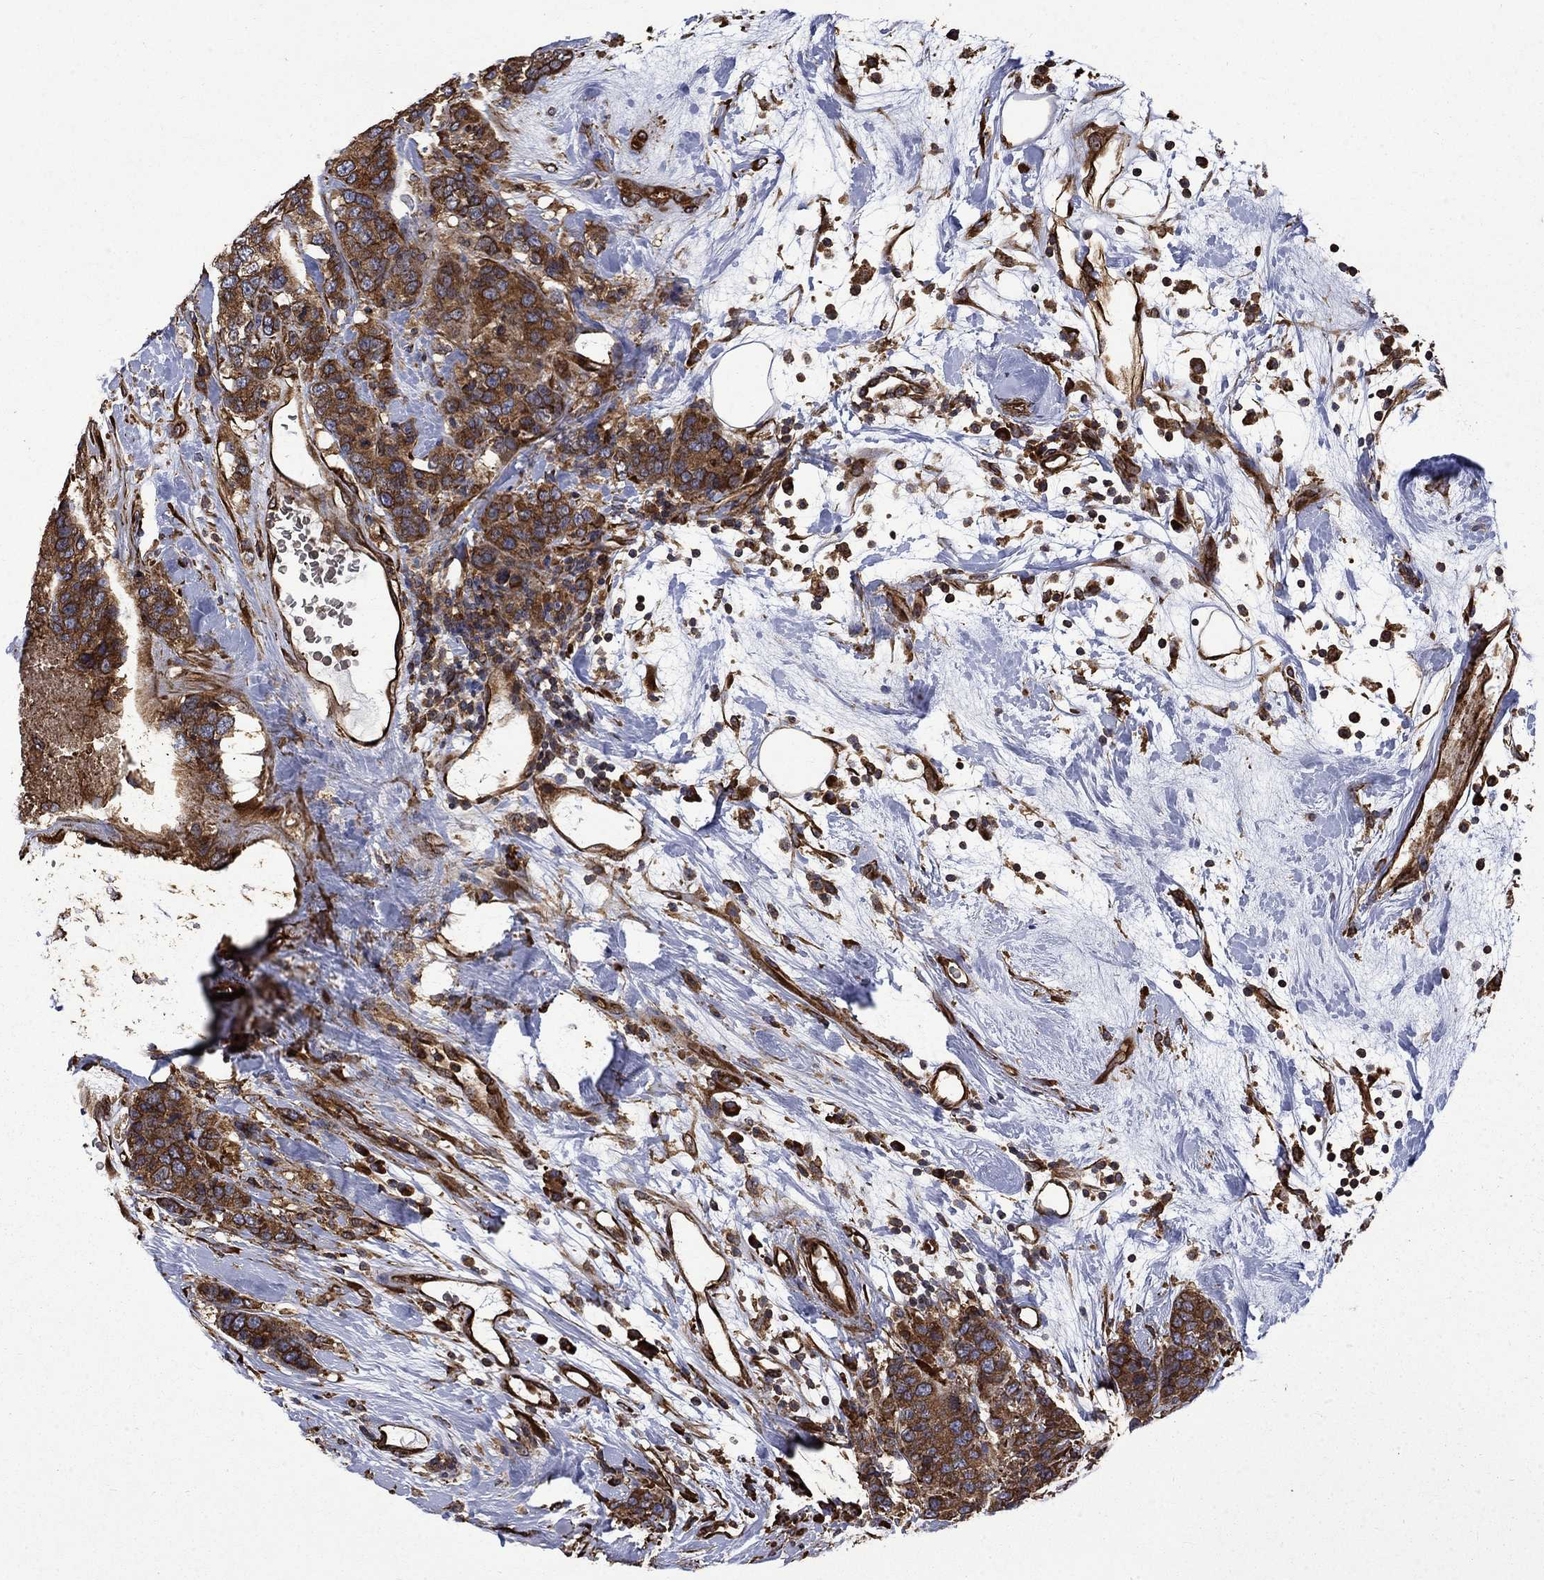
{"staining": {"intensity": "strong", "quantity": "25%-75%", "location": "cytoplasmic/membranous"}, "tissue": "breast cancer", "cell_type": "Tumor cells", "image_type": "cancer", "snomed": [{"axis": "morphology", "description": "Lobular carcinoma"}, {"axis": "topography", "description": "Breast"}], "caption": "Protein analysis of breast cancer (lobular carcinoma) tissue demonstrates strong cytoplasmic/membranous expression in about 25%-75% of tumor cells.", "gene": "CUTC", "patient": {"sex": "female", "age": 59}}